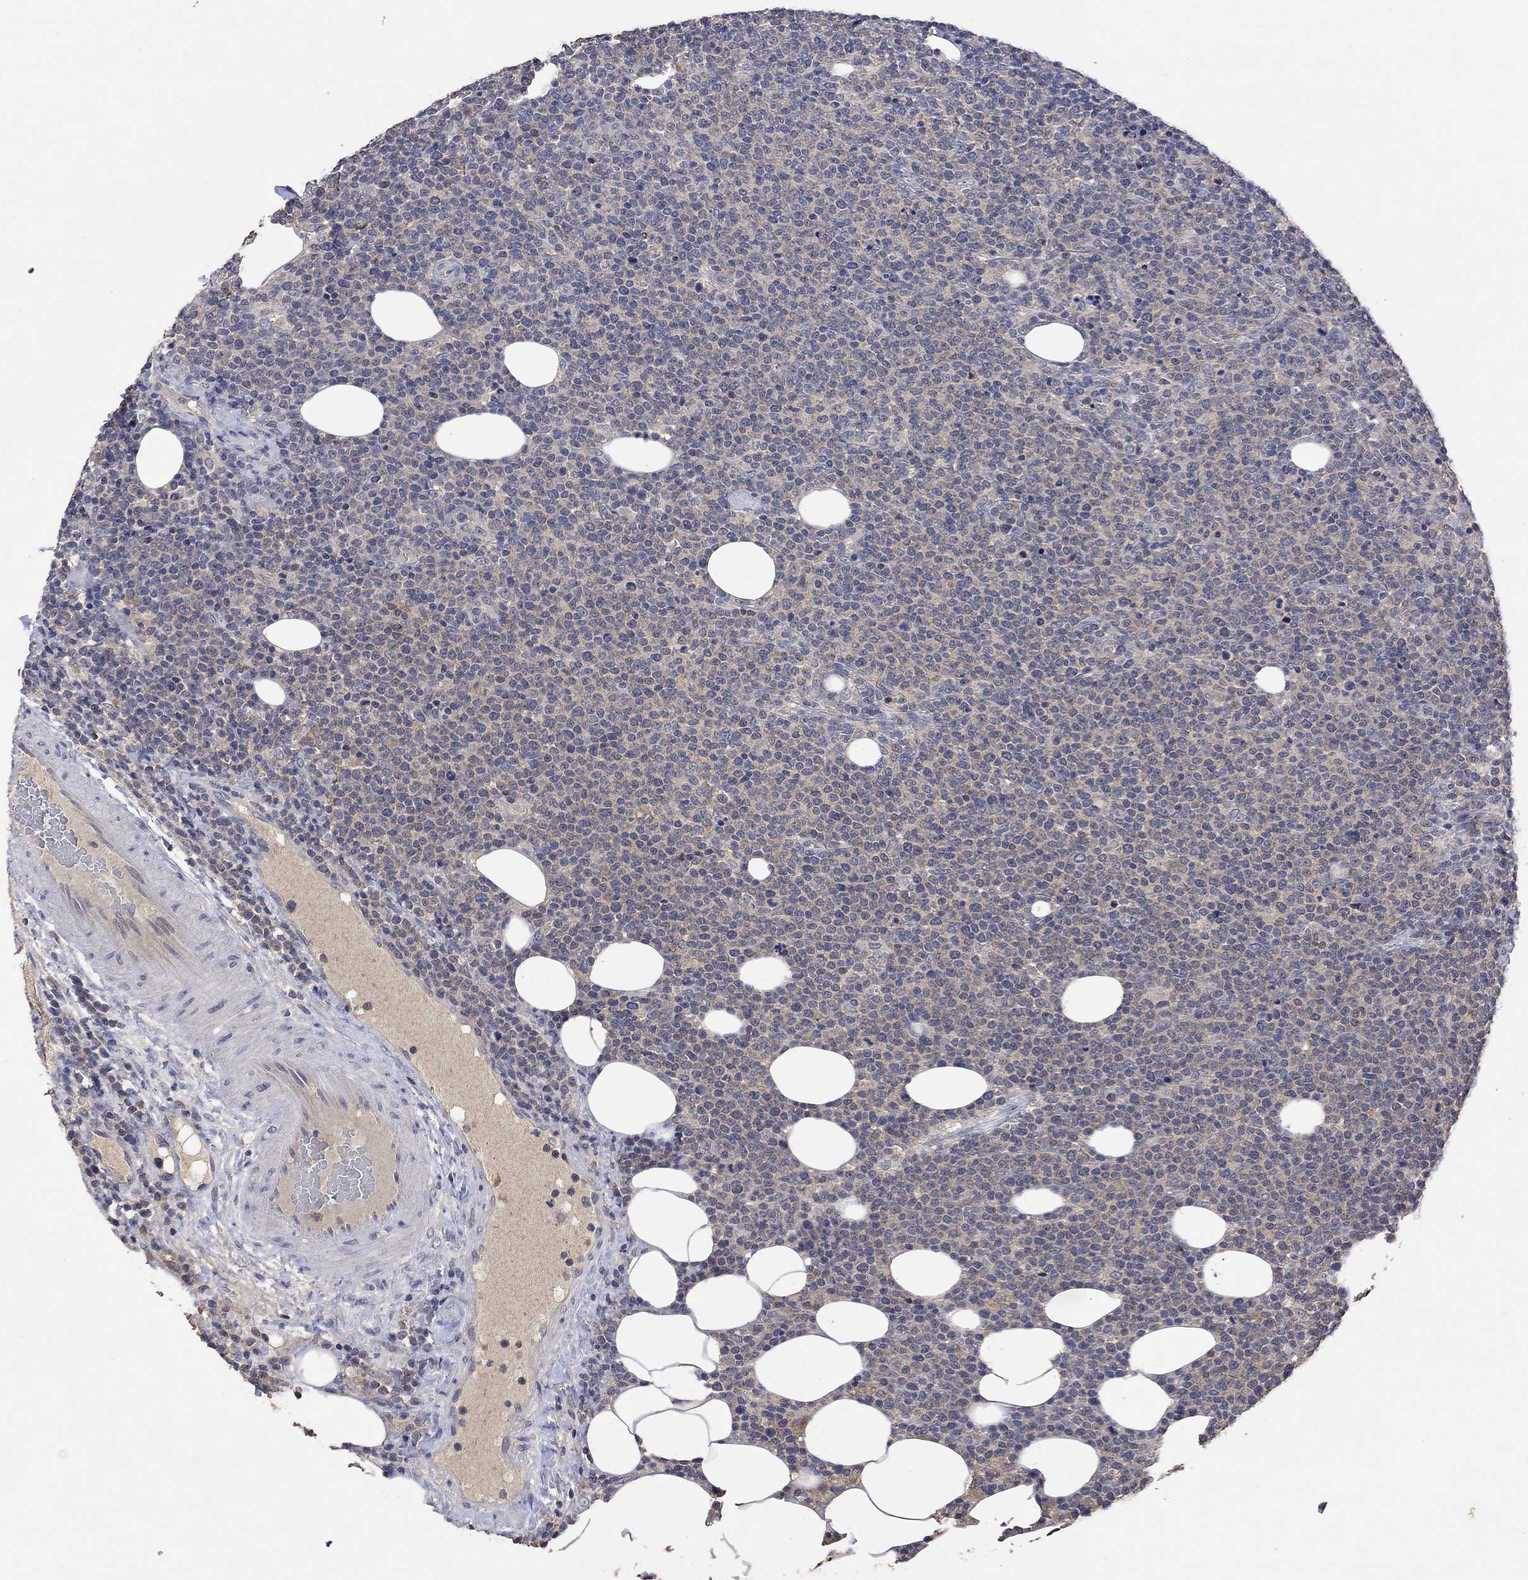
{"staining": {"intensity": "negative", "quantity": "none", "location": "none"}, "tissue": "lymphoma", "cell_type": "Tumor cells", "image_type": "cancer", "snomed": [{"axis": "morphology", "description": "Malignant lymphoma, non-Hodgkin's type, High grade"}, {"axis": "topography", "description": "Lymph node"}], "caption": "The IHC photomicrograph has no significant expression in tumor cells of malignant lymphoma, non-Hodgkin's type (high-grade) tissue.", "gene": "PTPN20", "patient": {"sex": "male", "age": 61}}